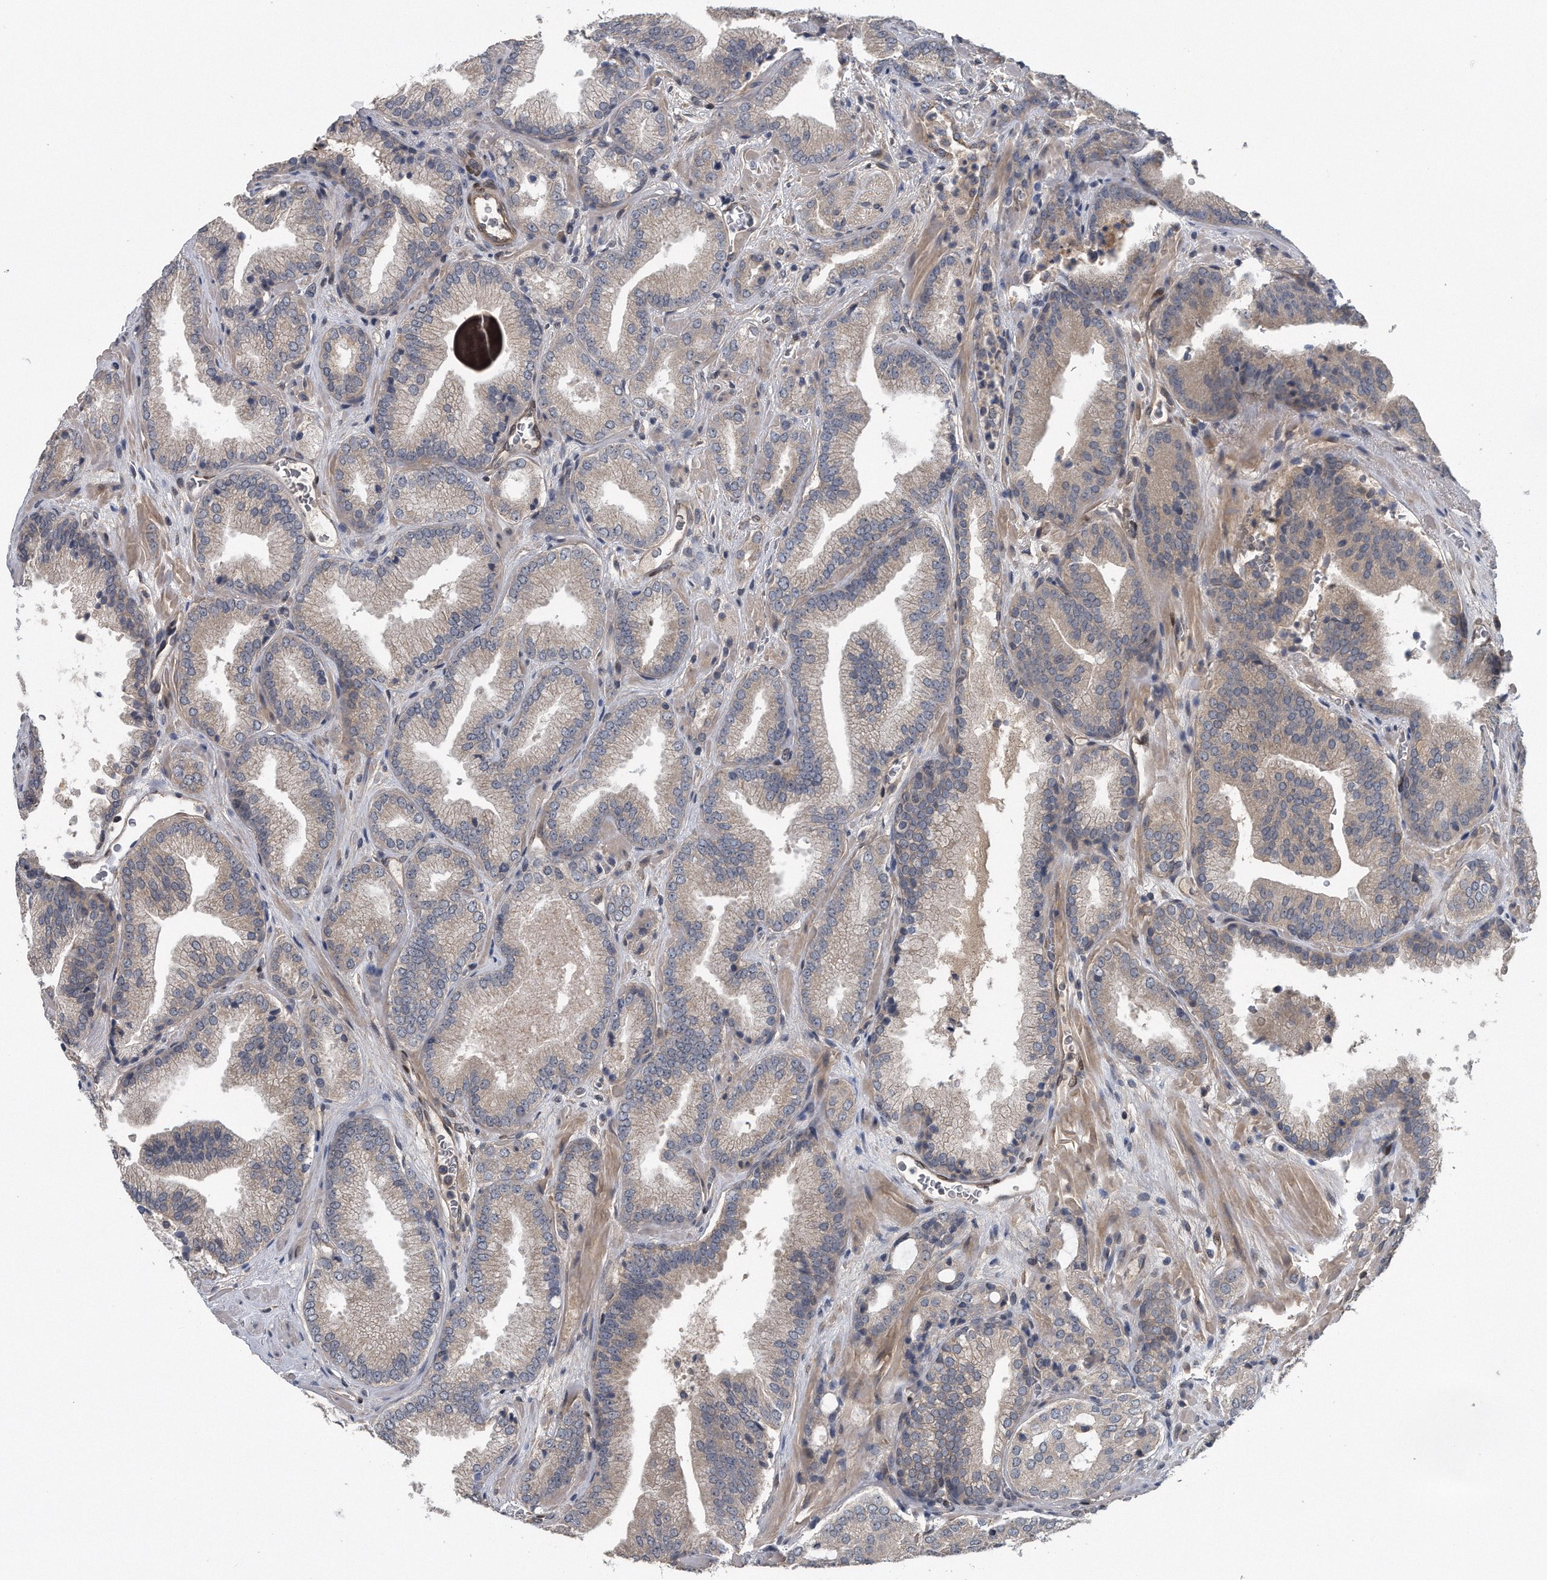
{"staining": {"intensity": "negative", "quantity": "none", "location": "none"}, "tissue": "prostate cancer", "cell_type": "Tumor cells", "image_type": "cancer", "snomed": [{"axis": "morphology", "description": "Adenocarcinoma, Low grade"}, {"axis": "topography", "description": "Prostate"}], "caption": "A histopathology image of human prostate cancer (adenocarcinoma (low-grade)) is negative for staining in tumor cells.", "gene": "ZNF79", "patient": {"sex": "male", "age": 62}}